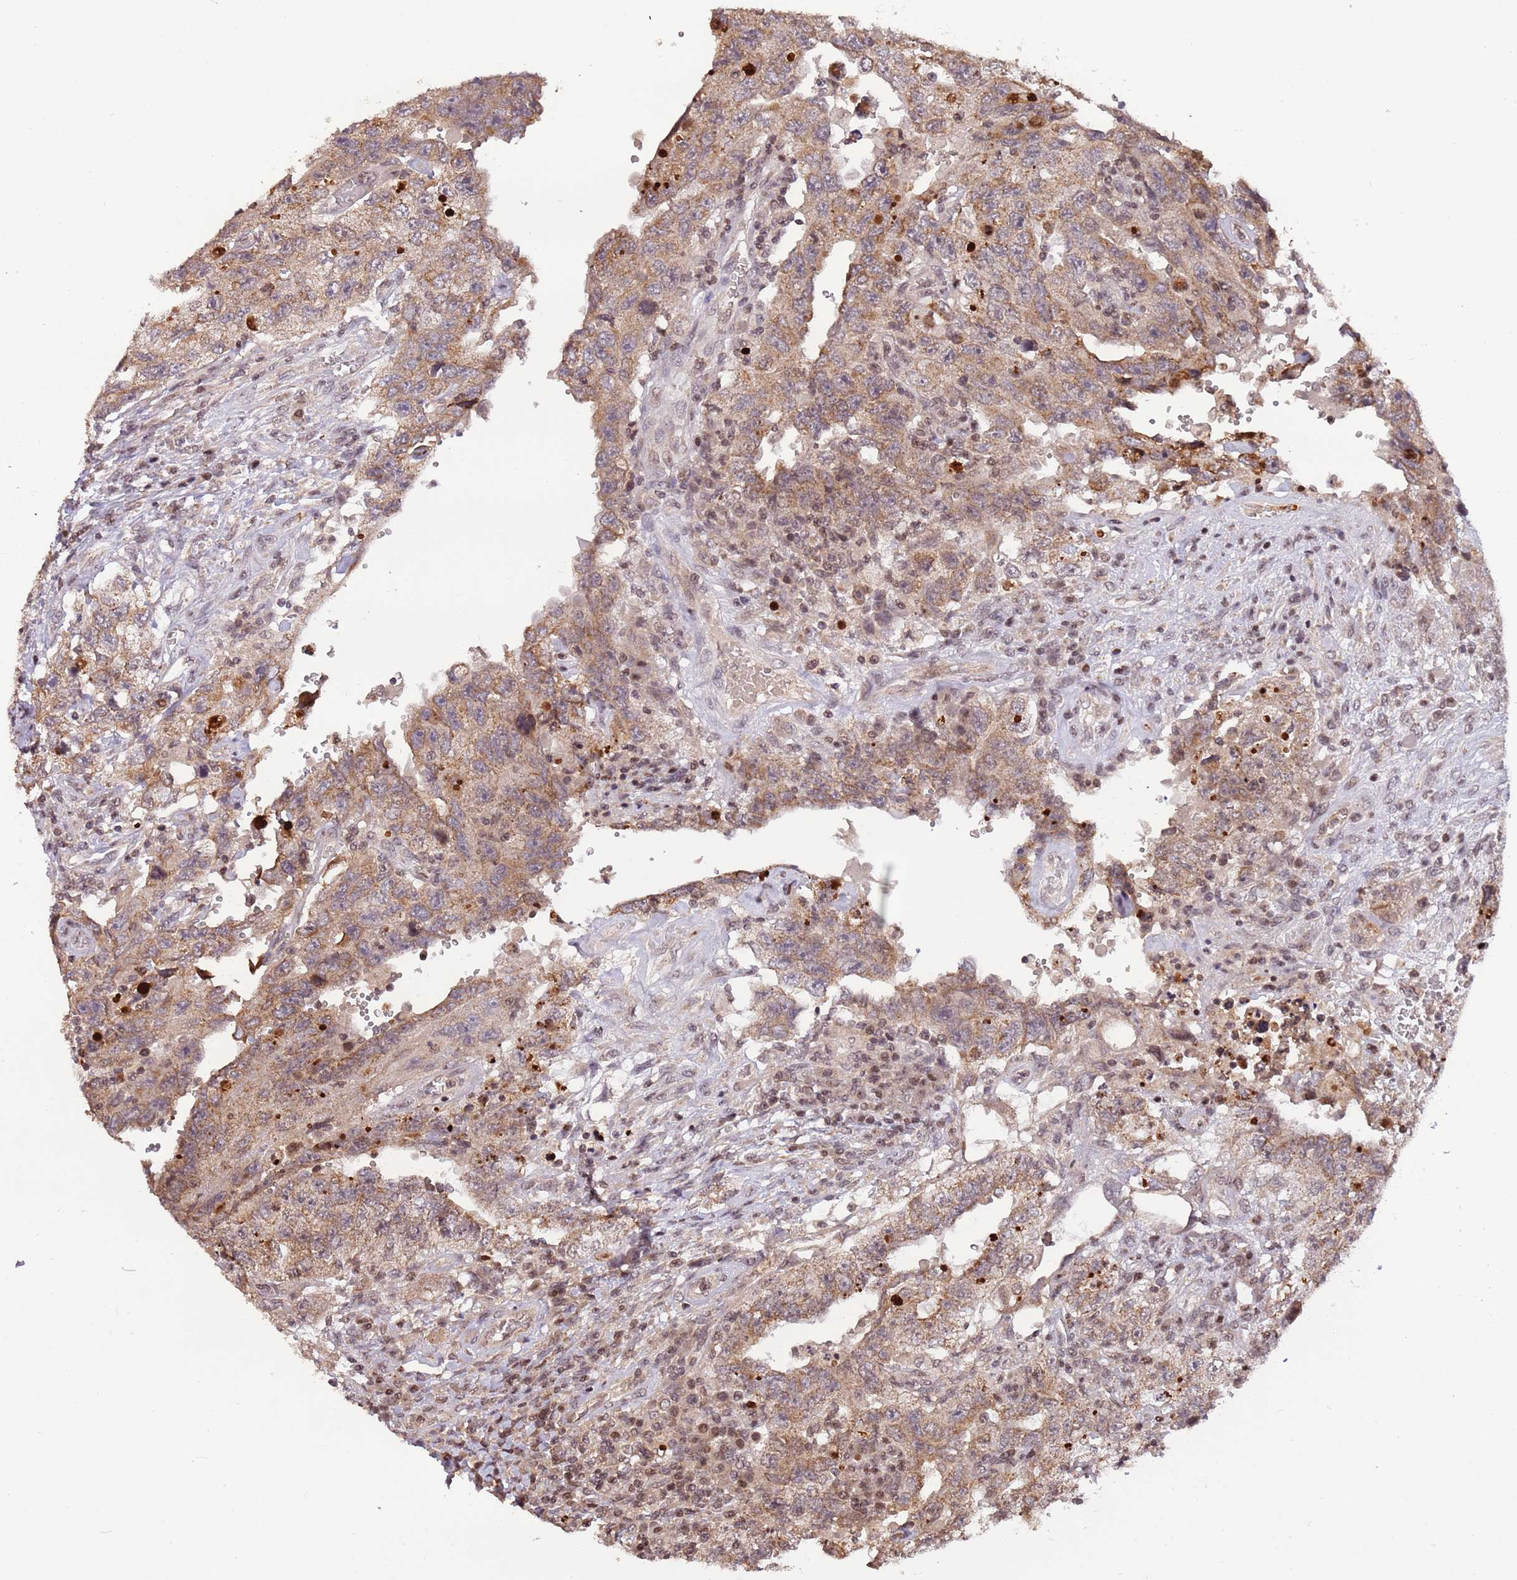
{"staining": {"intensity": "moderate", "quantity": ">75%", "location": "cytoplasmic/membranous"}, "tissue": "testis cancer", "cell_type": "Tumor cells", "image_type": "cancer", "snomed": [{"axis": "morphology", "description": "Carcinoma, Embryonal, NOS"}, {"axis": "topography", "description": "Testis"}], "caption": "Protein analysis of embryonal carcinoma (testis) tissue reveals moderate cytoplasmic/membranous positivity in approximately >75% of tumor cells.", "gene": "SAMSN1", "patient": {"sex": "male", "age": 26}}